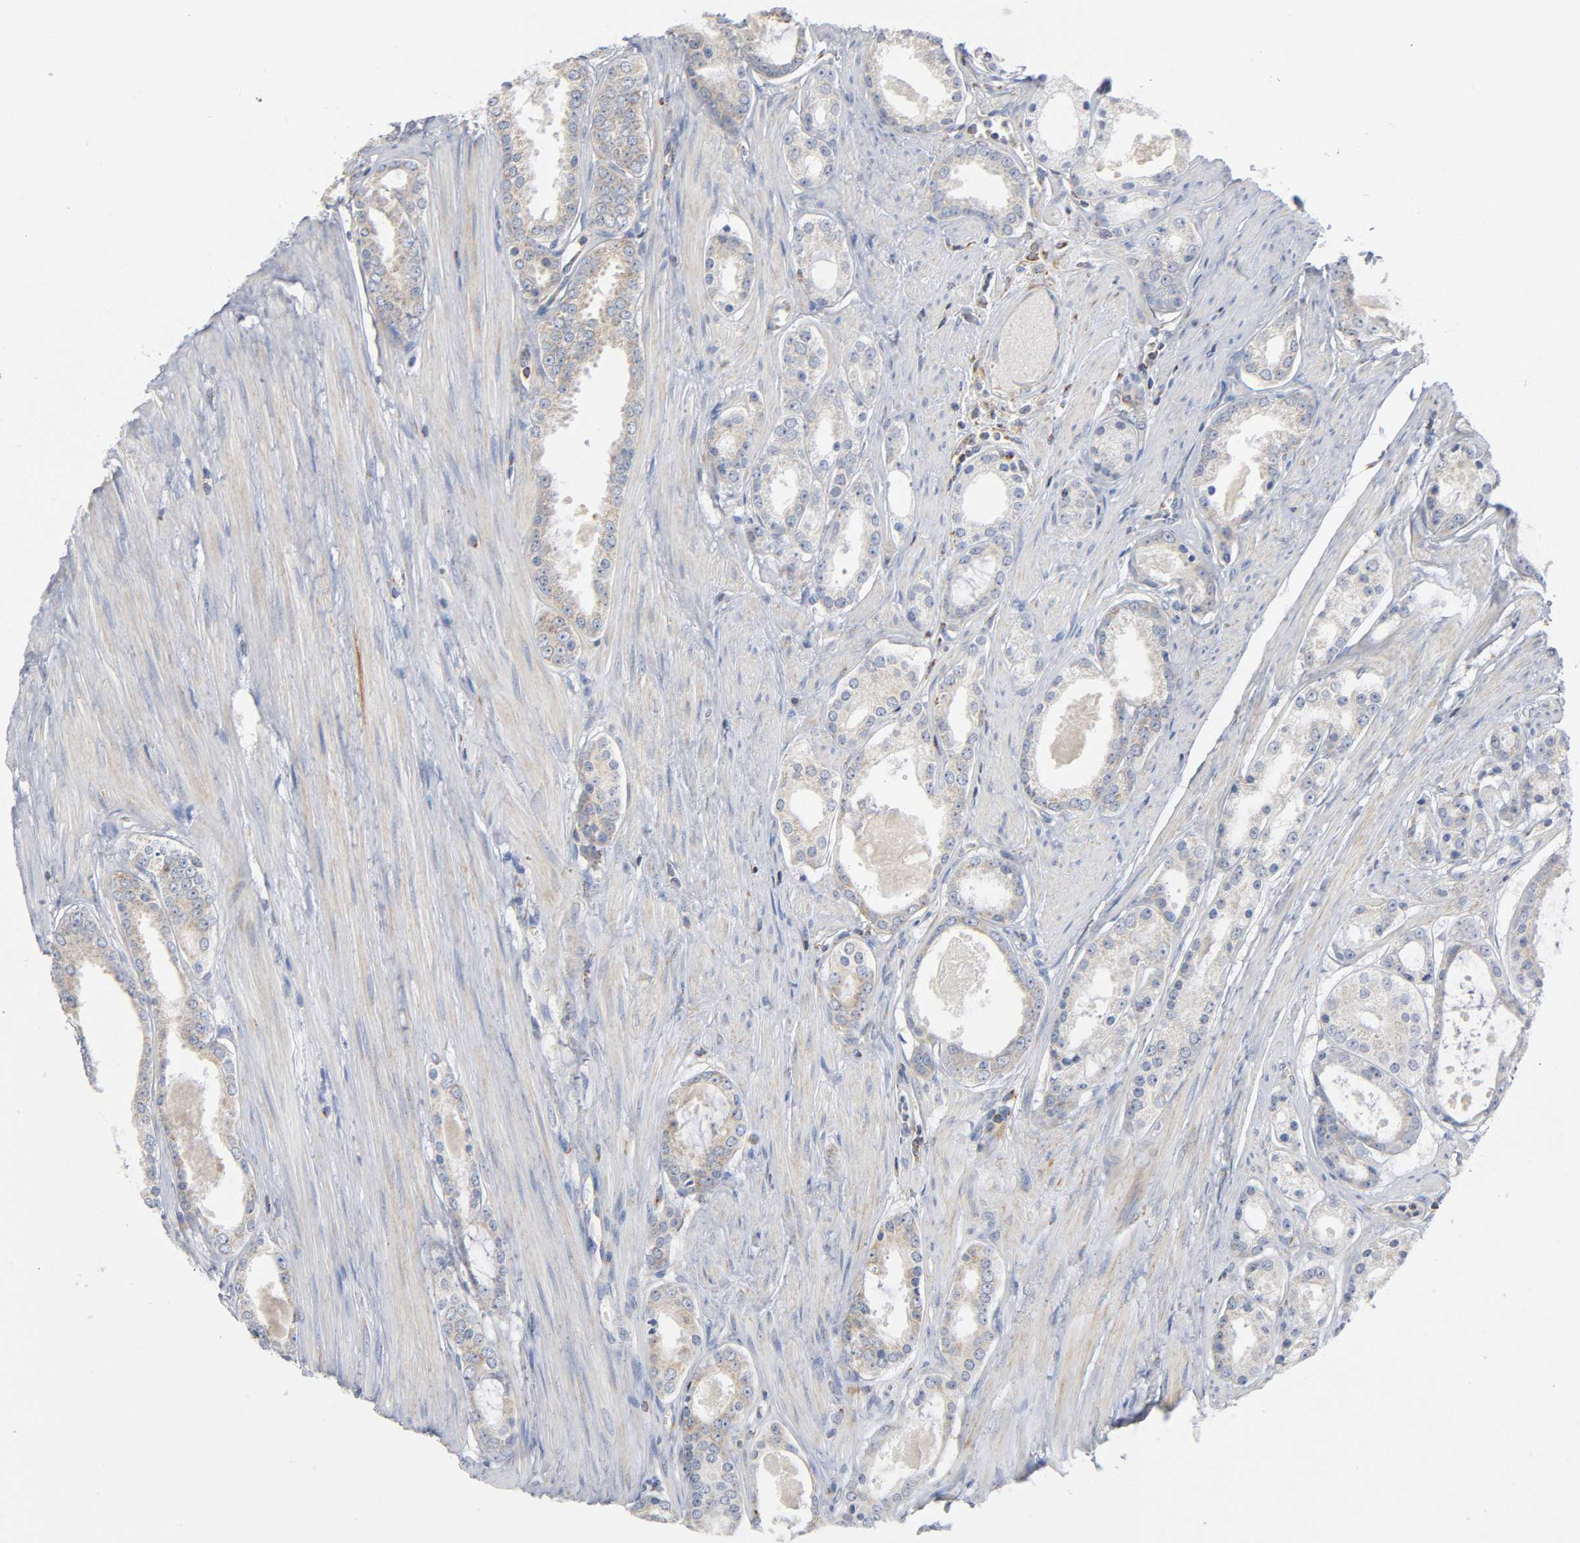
{"staining": {"intensity": "weak", "quantity": "25%-75%", "location": "cytoplasmic/membranous"}, "tissue": "prostate cancer", "cell_type": "Tumor cells", "image_type": "cancer", "snomed": [{"axis": "morphology", "description": "Adenocarcinoma, Low grade"}, {"axis": "topography", "description": "Prostate"}], "caption": "This is a photomicrograph of immunohistochemistry staining of prostate cancer (low-grade adenocarcinoma), which shows weak positivity in the cytoplasmic/membranous of tumor cells.", "gene": "BAK1", "patient": {"sex": "male", "age": 57}}